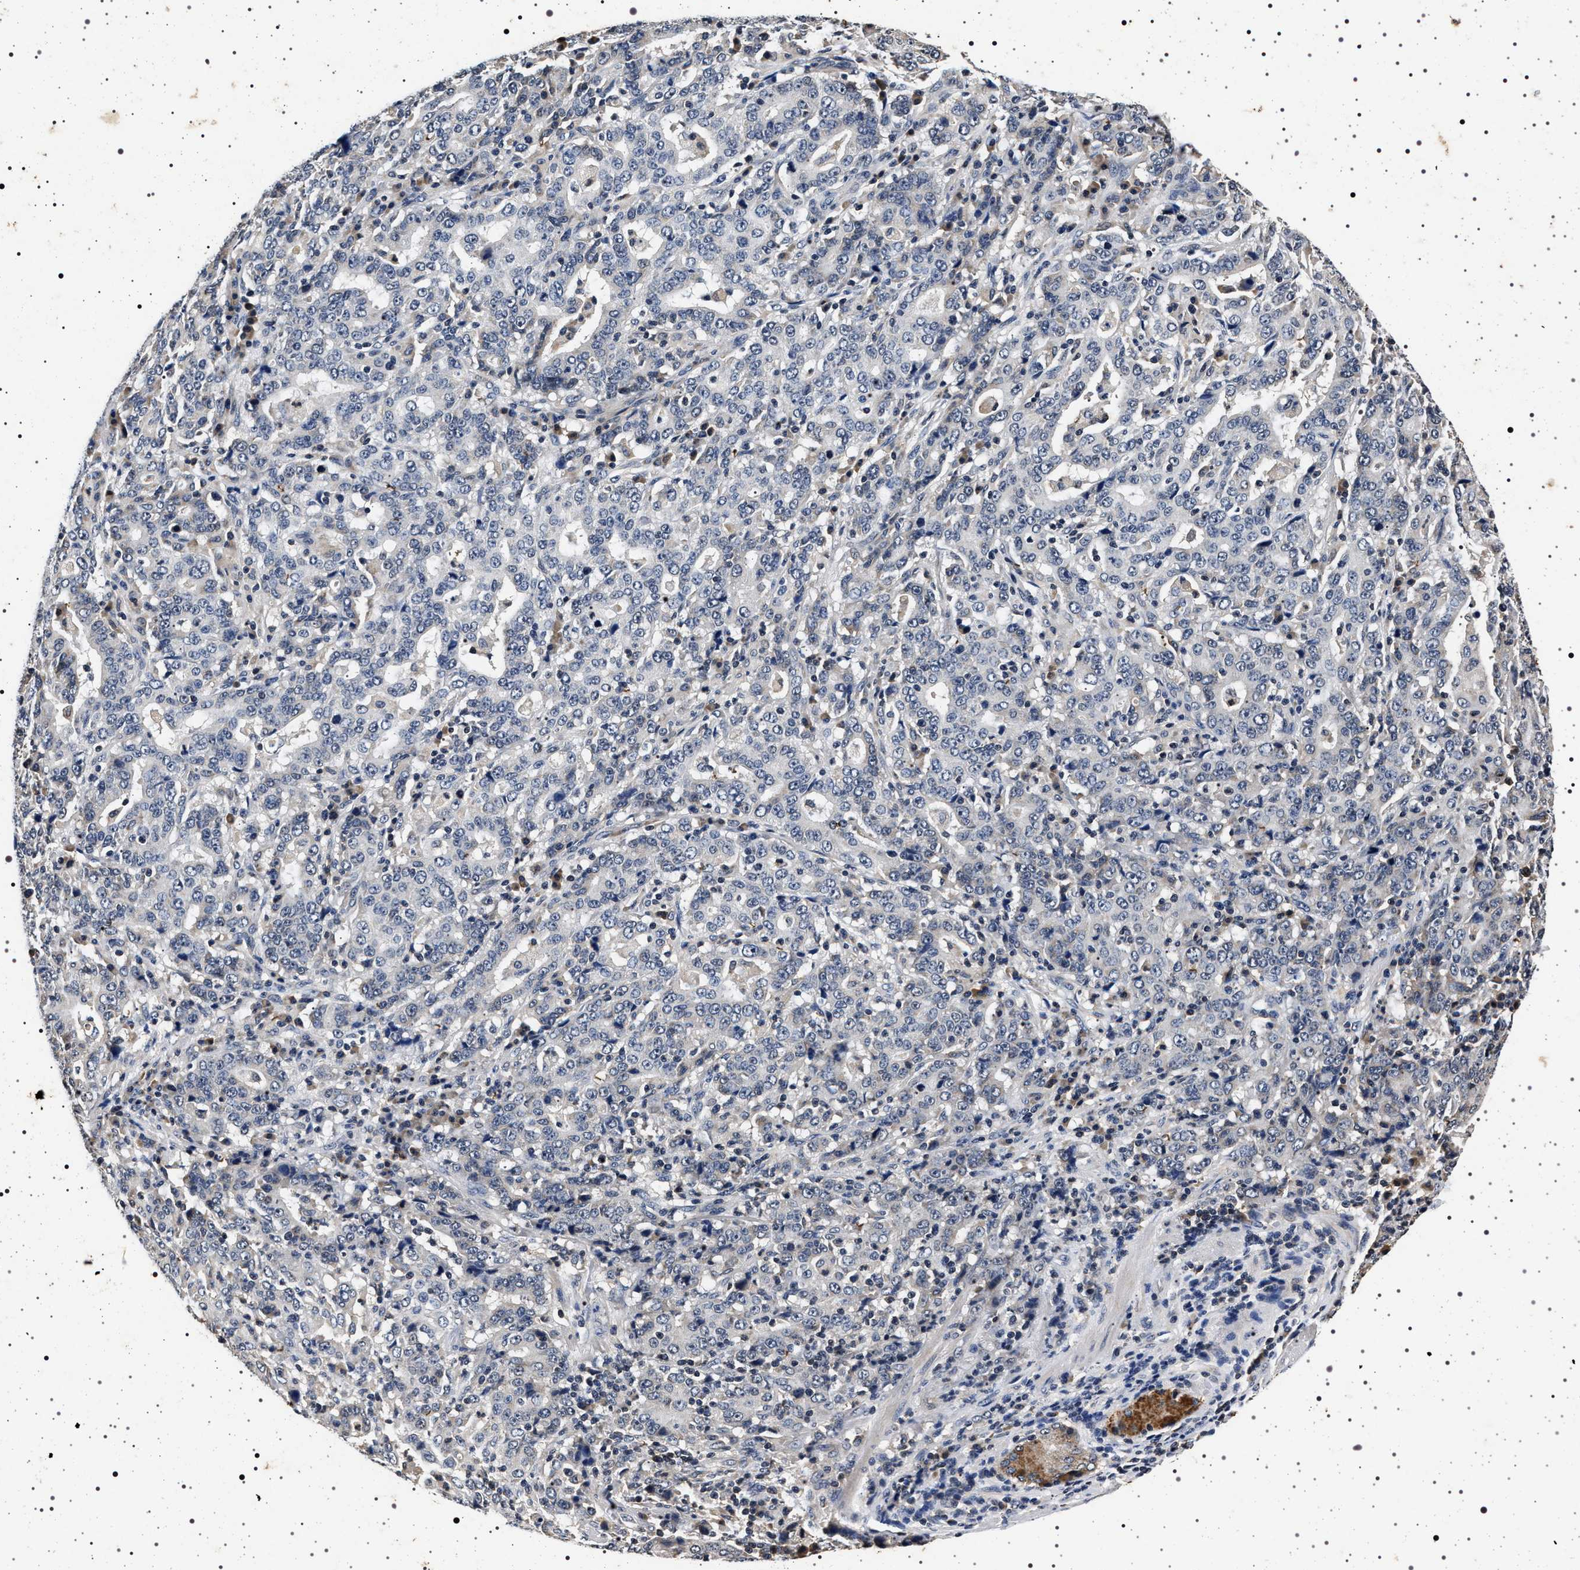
{"staining": {"intensity": "negative", "quantity": "none", "location": "none"}, "tissue": "stomach cancer", "cell_type": "Tumor cells", "image_type": "cancer", "snomed": [{"axis": "morphology", "description": "Normal tissue, NOS"}, {"axis": "morphology", "description": "Adenocarcinoma, NOS"}, {"axis": "topography", "description": "Stomach, upper"}, {"axis": "topography", "description": "Stomach"}], "caption": "Micrograph shows no protein expression in tumor cells of stomach cancer (adenocarcinoma) tissue.", "gene": "CDKN1B", "patient": {"sex": "male", "age": 59}}